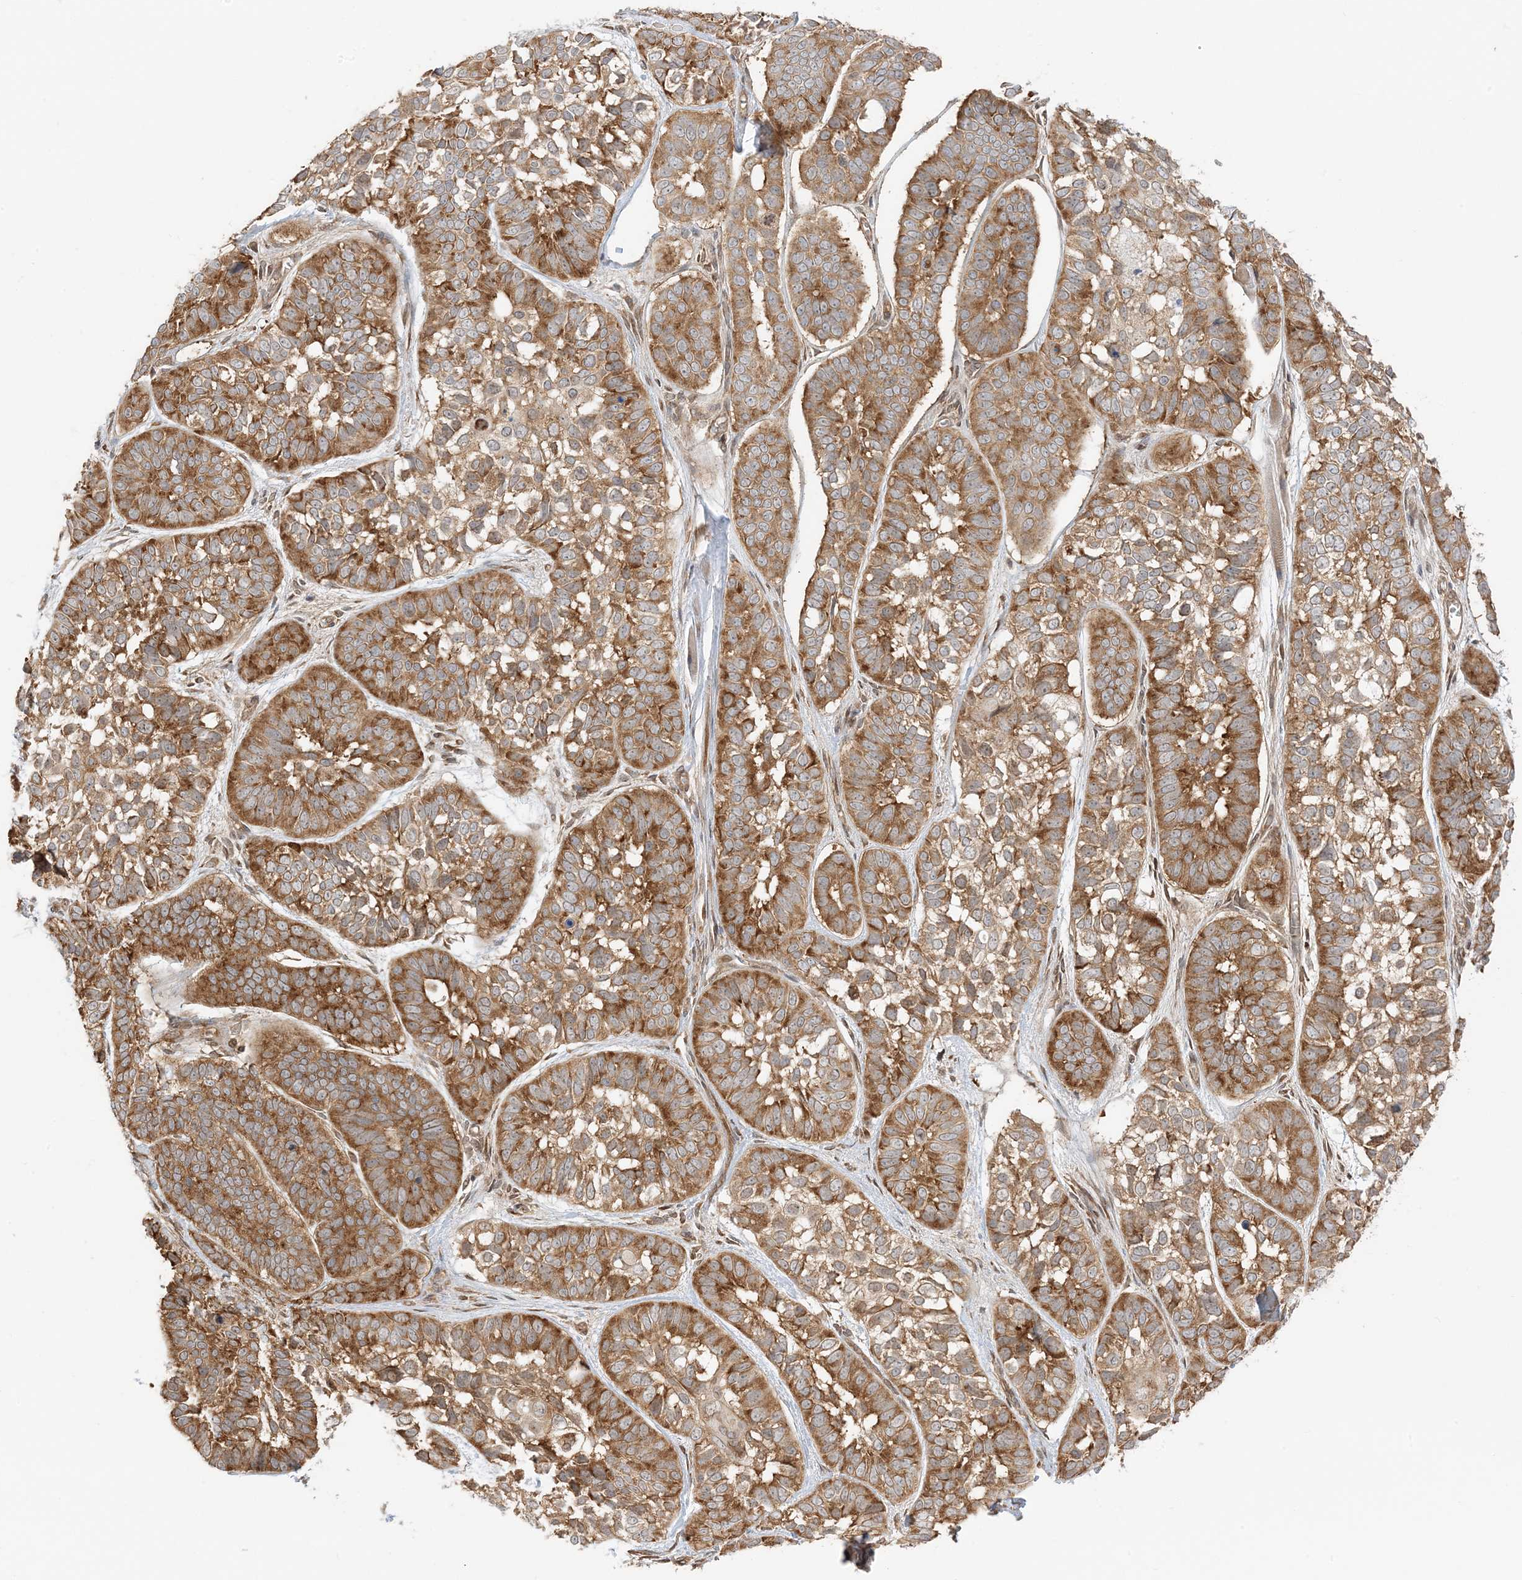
{"staining": {"intensity": "moderate", "quantity": ">75%", "location": "cytoplasmic/membranous"}, "tissue": "skin cancer", "cell_type": "Tumor cells", "image_type": "cancer", "snomed": [{"axis": "morphology", "description": "Basal cell carcinoma"}, {"axis": "topography", "description": "Skin"}], "caption": "Immunohistochemistry image of neoplastic tissue: skin basal cell carcinoma stained using immunohistochemistry demonstrates medium levels of moderate protein expression localized specifically in the cytoplasmic/membranous of tumor cells, appearing as a cytoplasmic/membranous brown color.", "gene": "UBAP2L", "patient": {"sex": "male", "age": 62}}